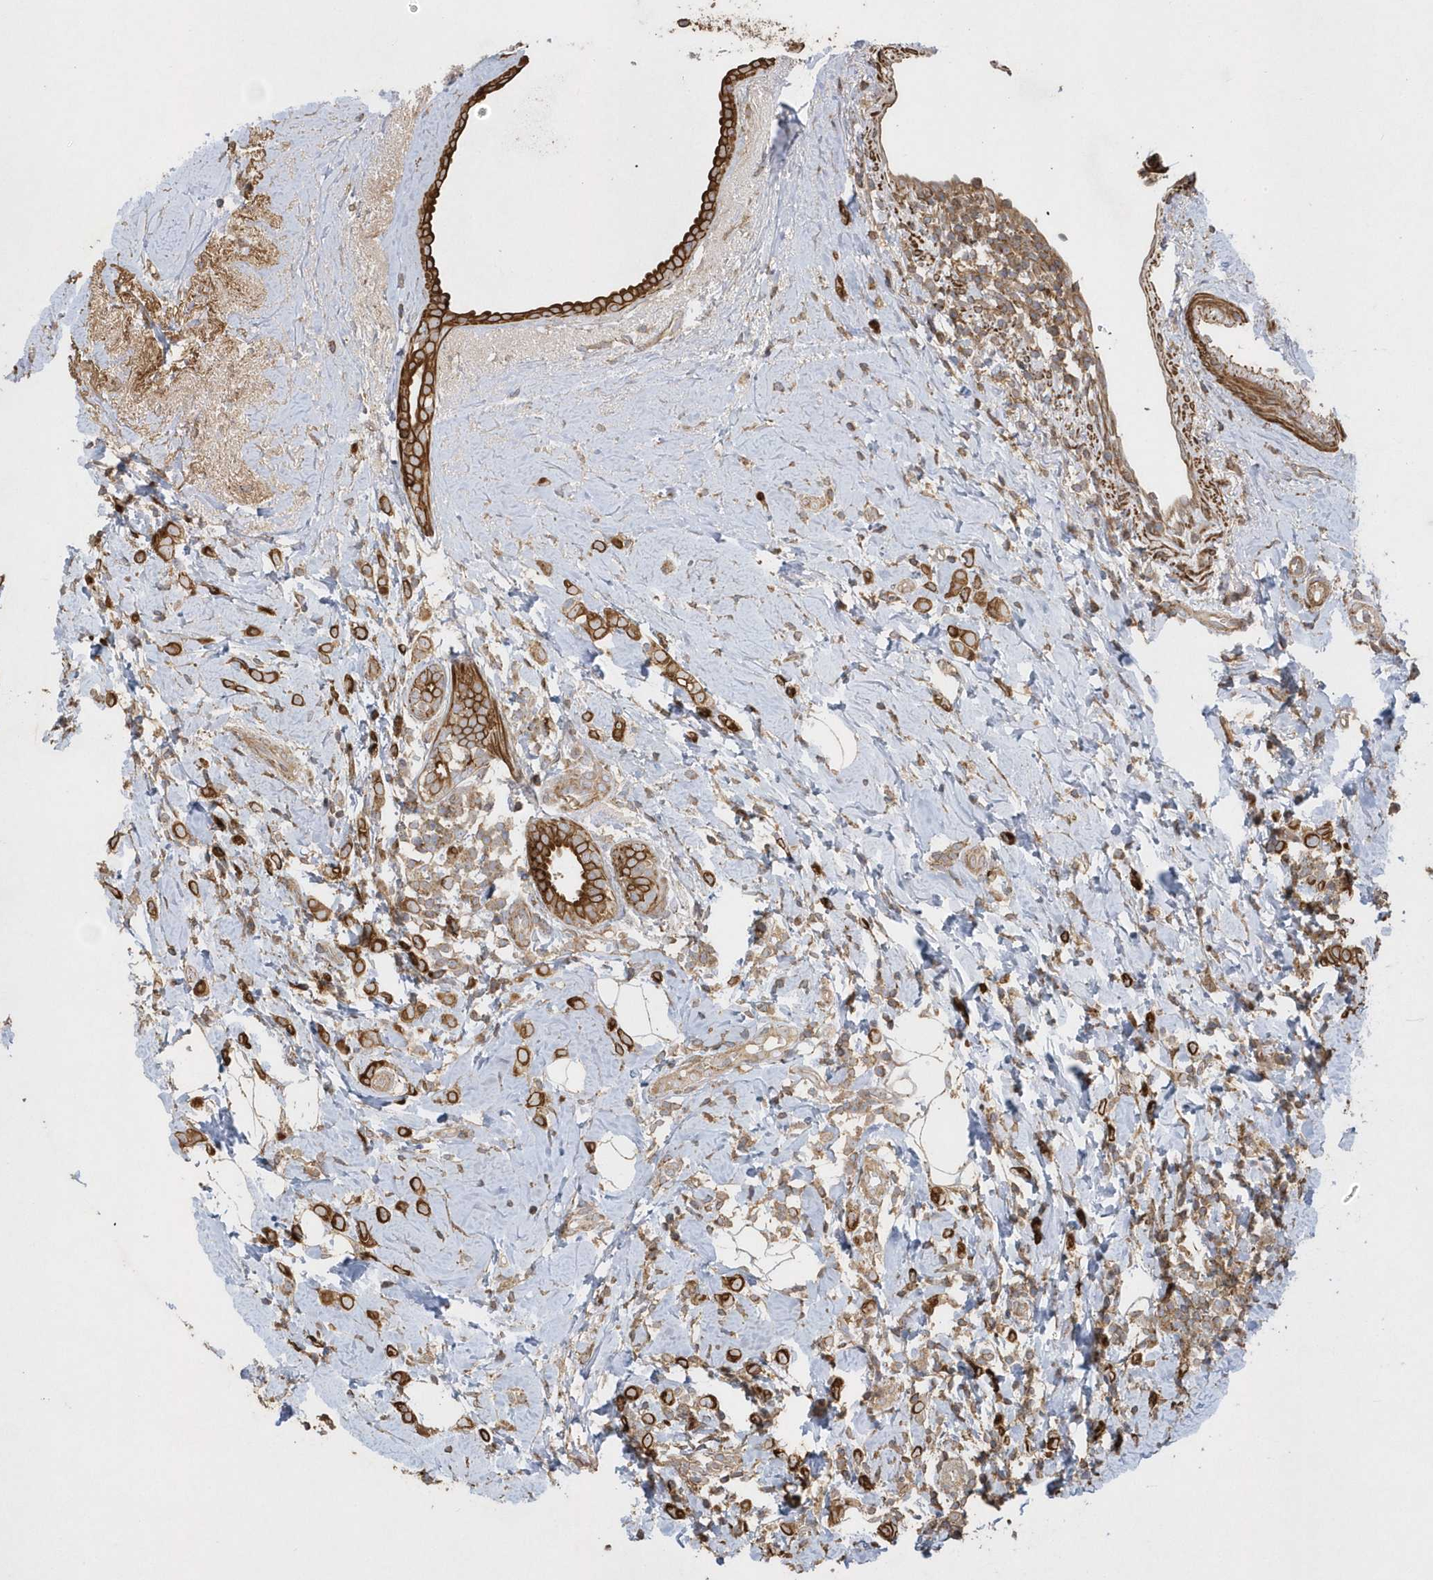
{"staining": {"intensity": "strong", "quantity": ">75%", "location": "cytoplasmic/membranous"}, "tissue": "breast cancer", "cell_type": "Tumor cells", "image_type": "cancer", "snomed": [{"axis": "morphology", "description": "Lobular carcinoma"}, {"axis": "topography", "description": "Breast"}], "caption": "Immunohistochemical staining of human breast cancer demonstrates high levels of strong cytoplasmic/membranous protein expression in about >75% of tumor cells. The protein is stained brown, and the nuclei are stained in blue (DAB IHC with brightfield microscopy, high magnification).", "gene": "SENP8", "patient": {"sex": "female", "age": 47}}